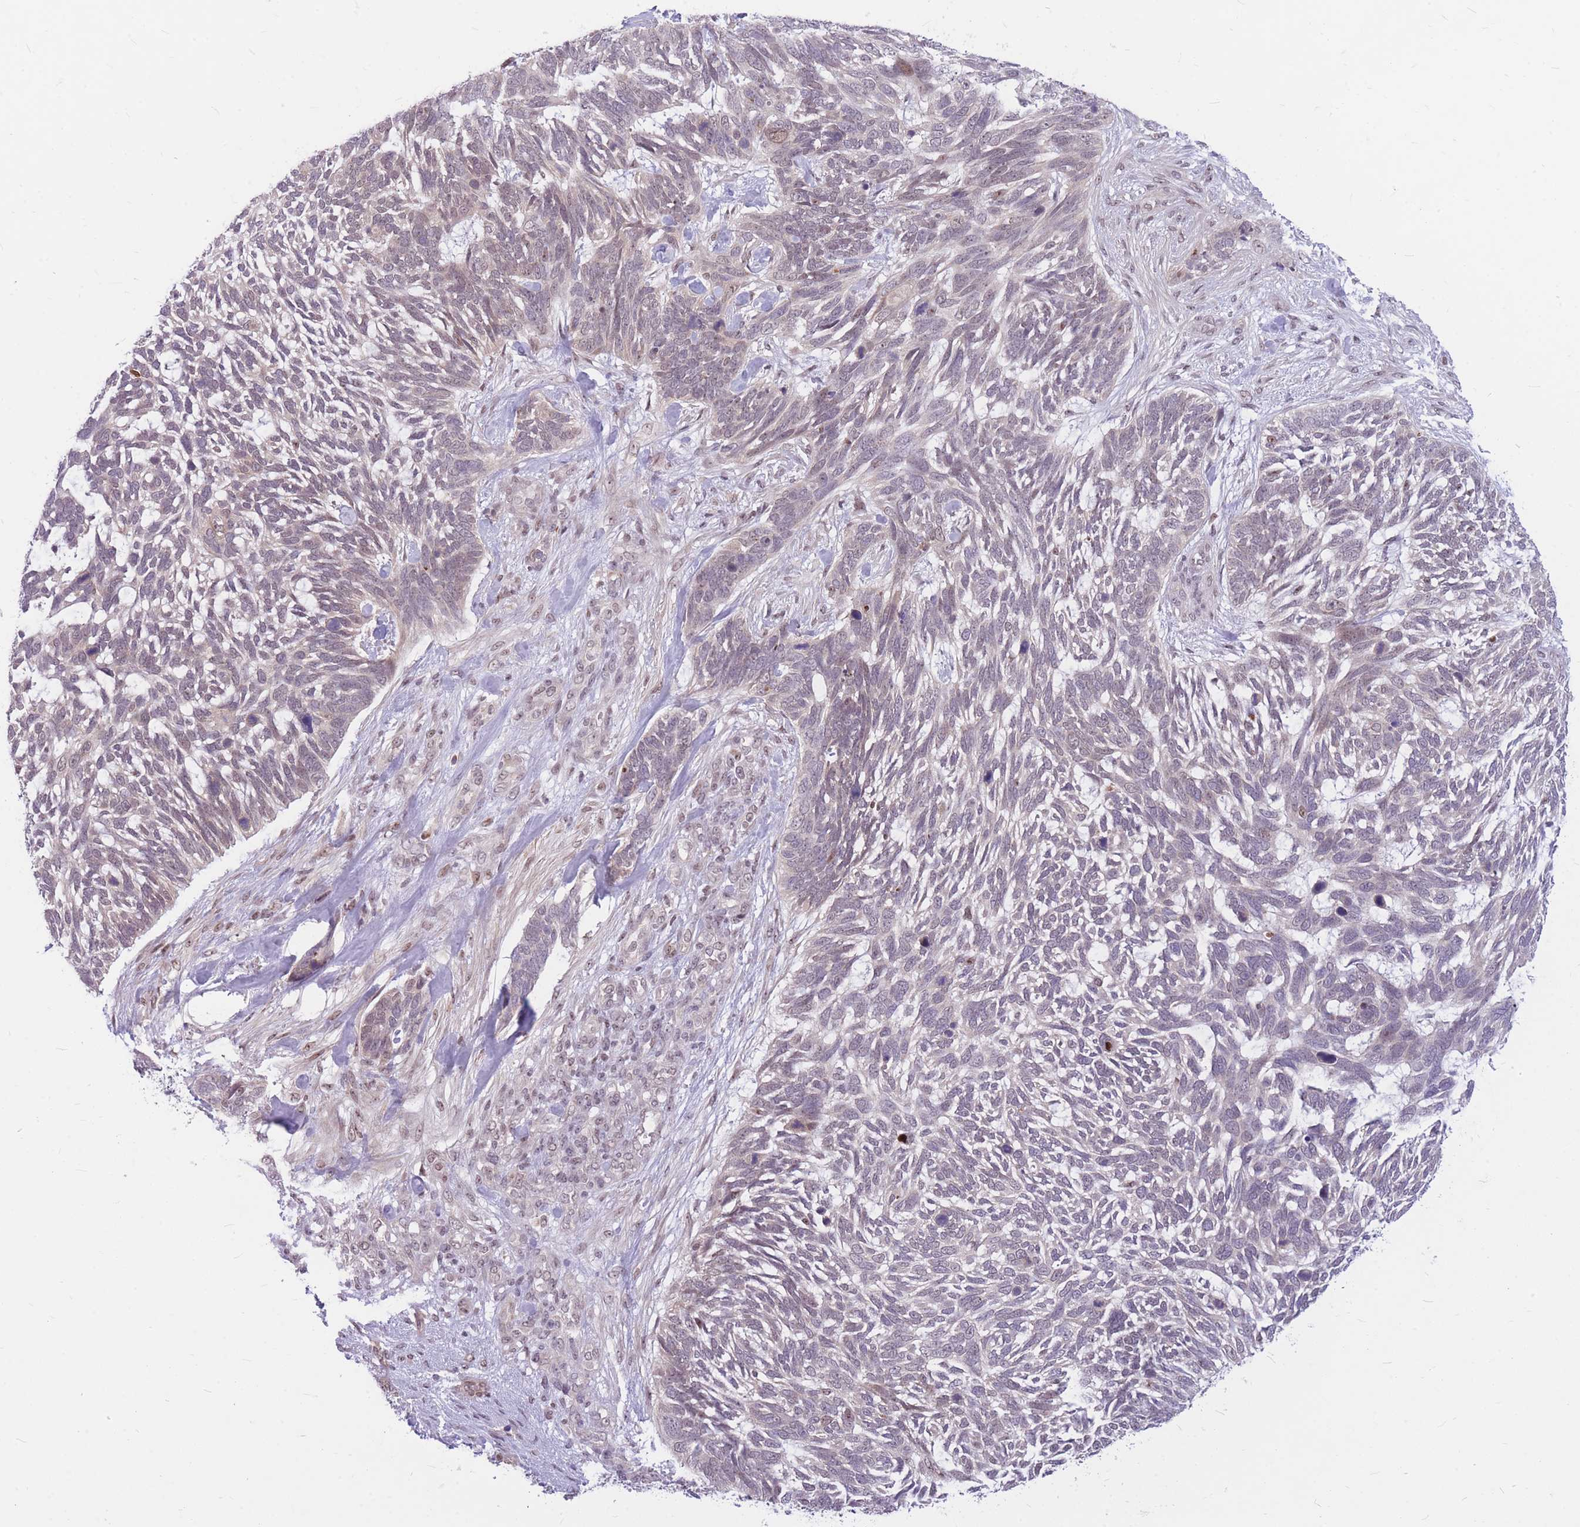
{"staining": {"intensity": "negative", "quantity": "none", "location": "none"}, "tissue": "skin cancer", "cell_type": "Tumor cells", "image_type": "cancer", "snomed": [{"axis": "morphology", "description": "Basal cell carcinoma"}, {"axis": "topography", "description": "Skin"}], "caption": "A histopathology image of human skin cancer is negative for staining in tumor cells.", "gene": "ERCC2", "patient": {"sex": "male", "age": 88}}